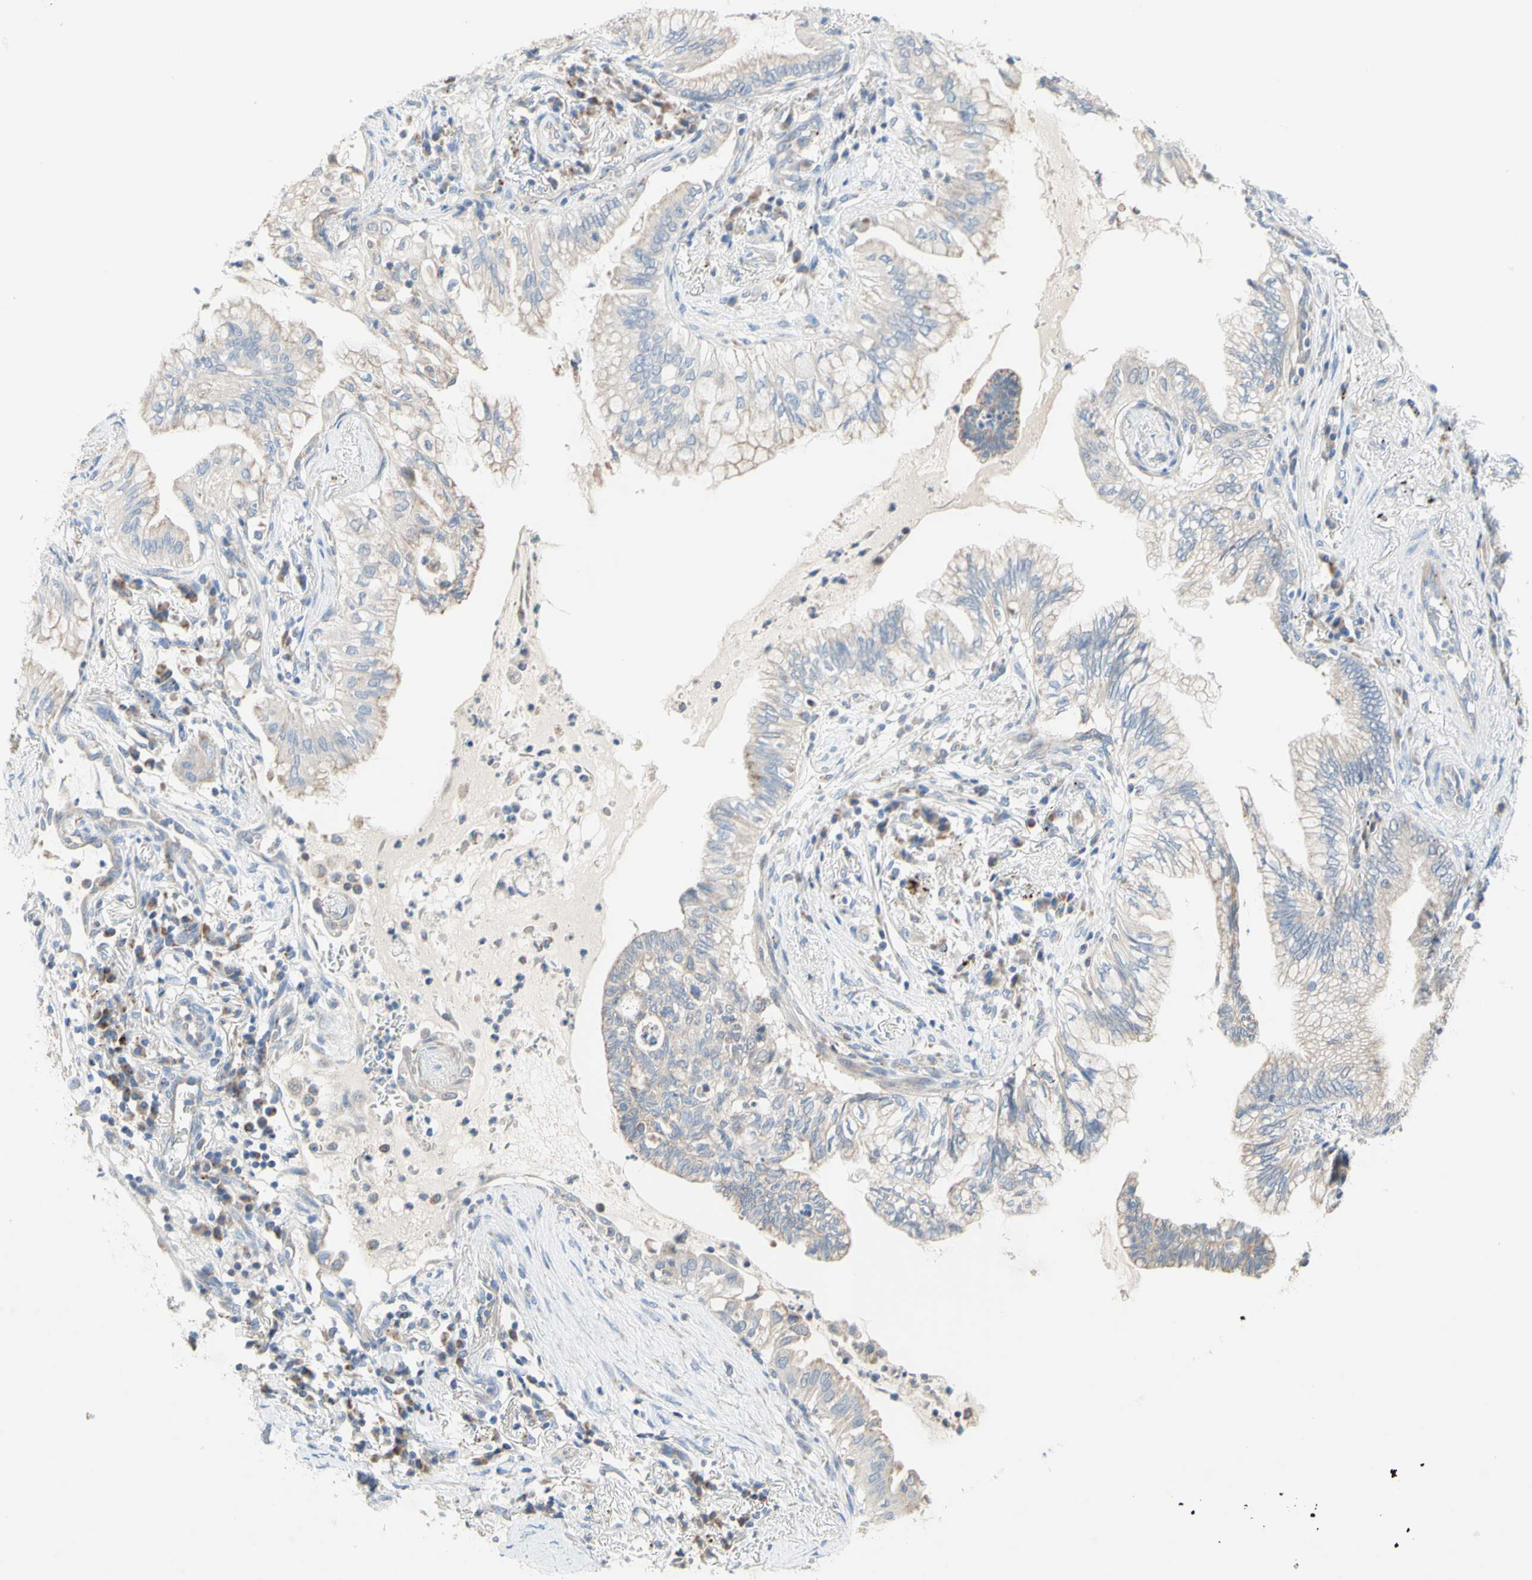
{"staining": {"intensity": "weak", "quantity": "25%-75%", "location": "cytoplasmic/membranous"}, "tissue": "lung cancer", "cell_type": "Tumor cells", "image_type": "cancer", "snomed": [{"axis": "morphology", "description": "Adenocarcinoma, NOS"}, {"axis": "topography", "description": "Lung"}], "caption": "Immunohistochemistry photomicrograph of human lung adenocarcinoma stained for a protein (brown), which exhibits low levels of weak cytoplasmic/membranous positivity in approximately 25%-75% of tumor cells.", "gene": "MFF", "patient": {"sex": "female", "age": 70}}